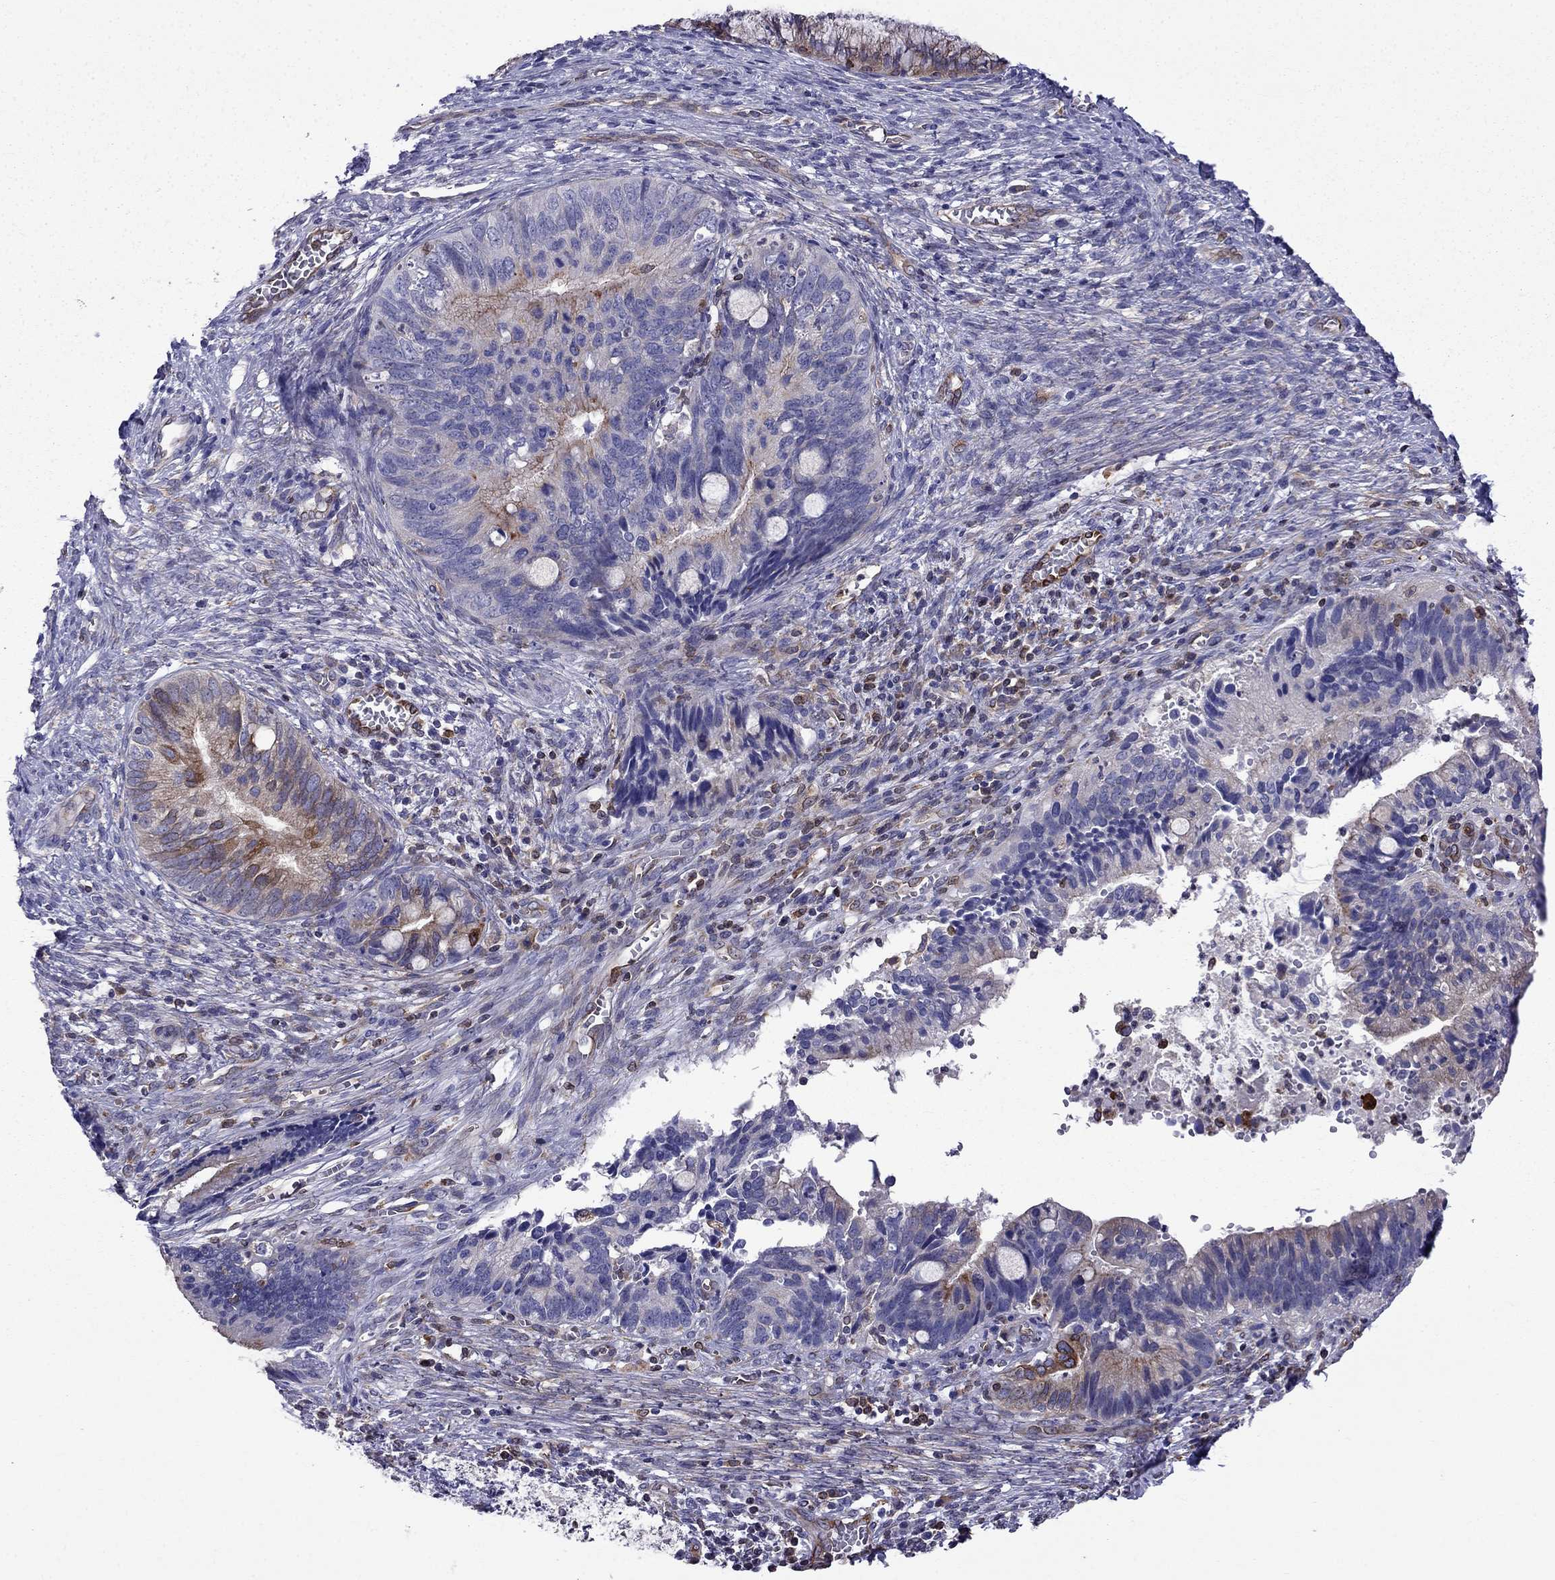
{"staining": {"intensity": "moderate", "quantity": "<25%", "location": "cytoplasmic/membranous"}, "tissue": "cervical cancer", "cell_type": "Tumor cells", "image_type": "cancer", "snomed": [{"axis": "morphology", "description": "Adenocarcinoma, NOS"}, {"axis": "topography", "description": "Cervix"}], "caption": "Immunohistochemical staining of cervical cancer reveals low levels of moderate cytoplasmic/membranous positivity in about <25% of tumor cells. (DAB = brown stain, brightfield microscopy at high magnification).", "gene": "GNAL", "patient": {"sex": "female", "age": 42}}